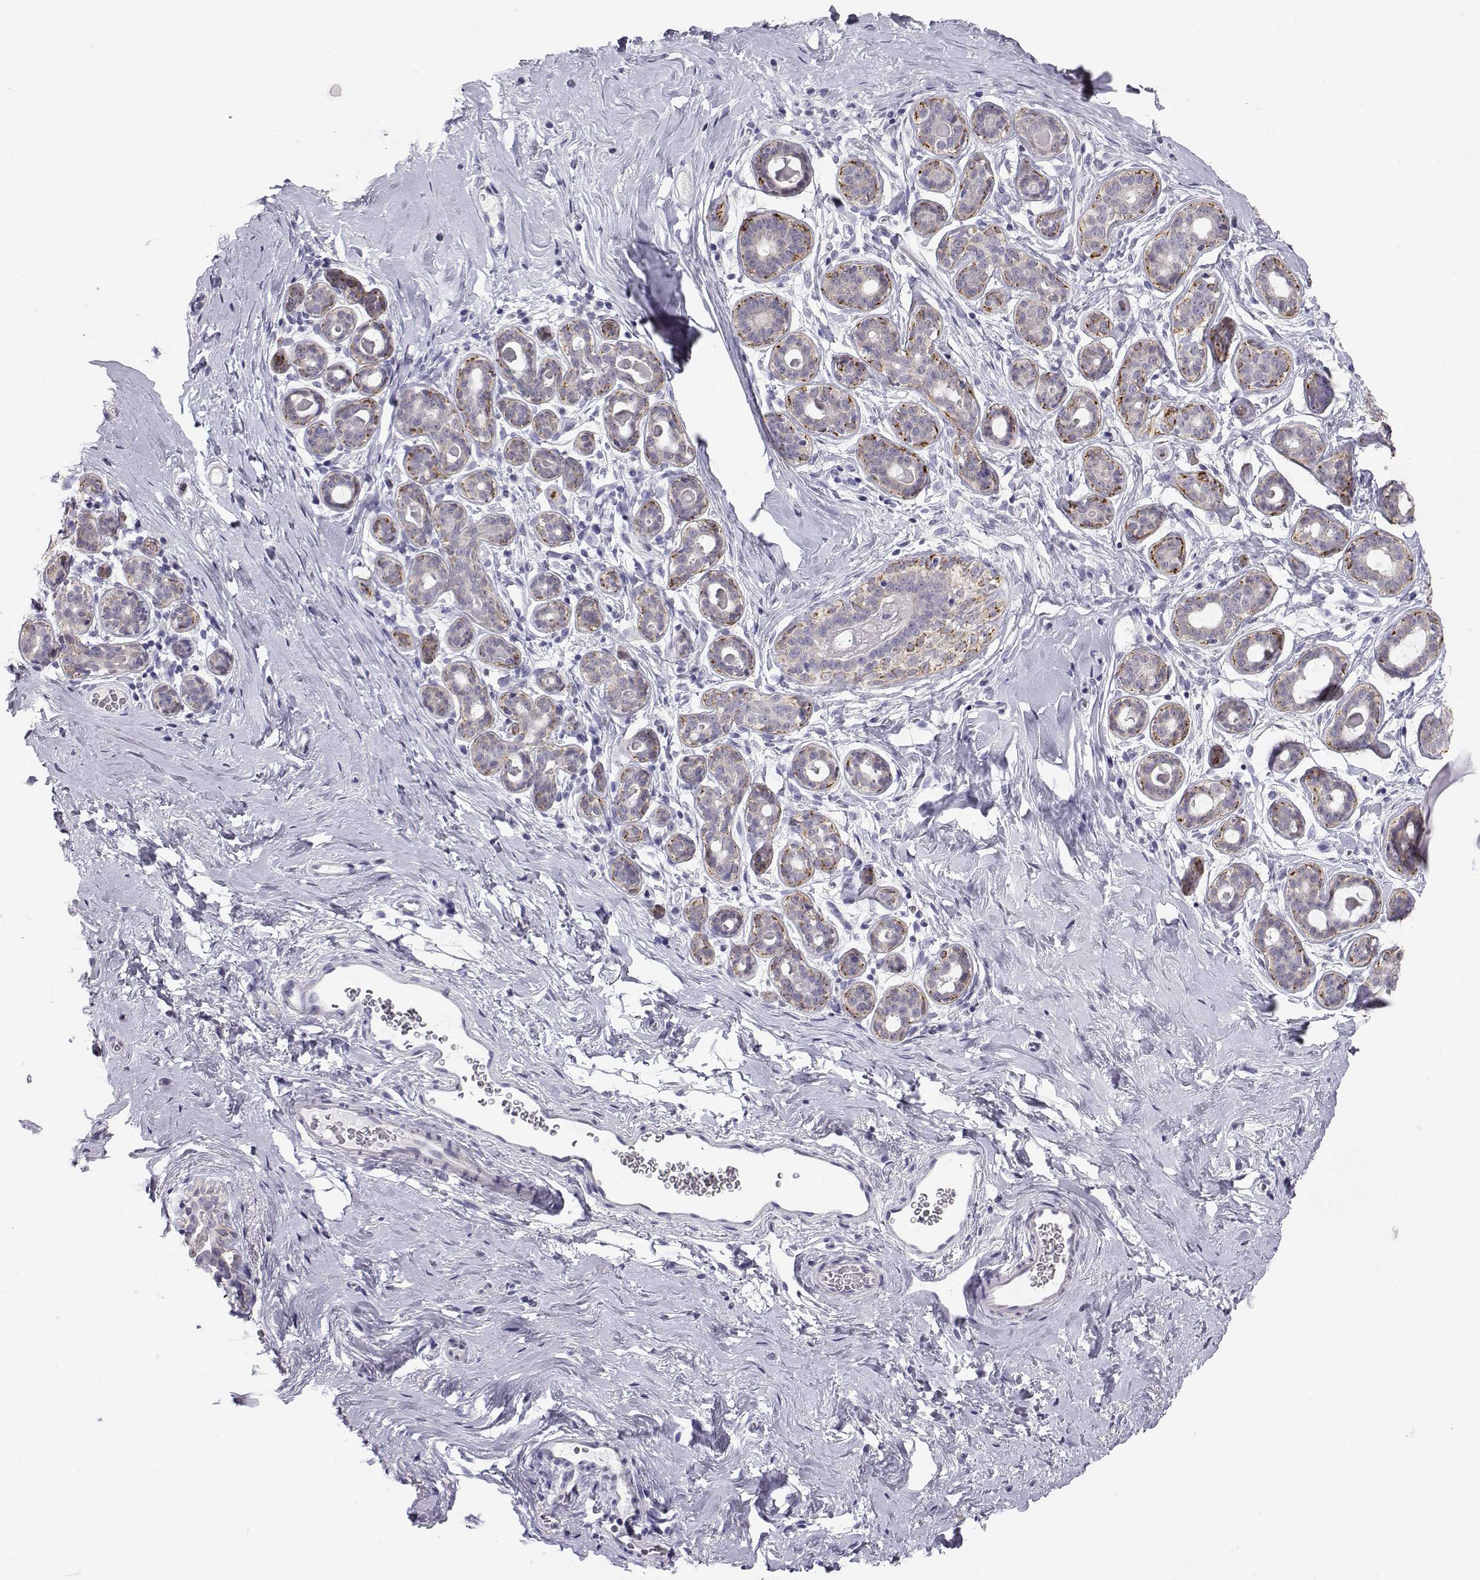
{"staining": {"intensity": "negative", "quantity": "none", "location": "none"}, "tissue": "breast", "cell_type": "Adipocytes", "image_type": "normal", "snomed": [{"axis": "morphology", "description": "Normal tissue, NOS"}, {"axis": "topography", "description": "Skin"}, {"axis": "topography", "description": "Breast"}], "caption": "IHC photomicrograph of benign breast stained for a protein (brown), which displays no expression in adipocytes.", "gene": "KCNMB4", "patient": {"sex": "female", "age": 43}}